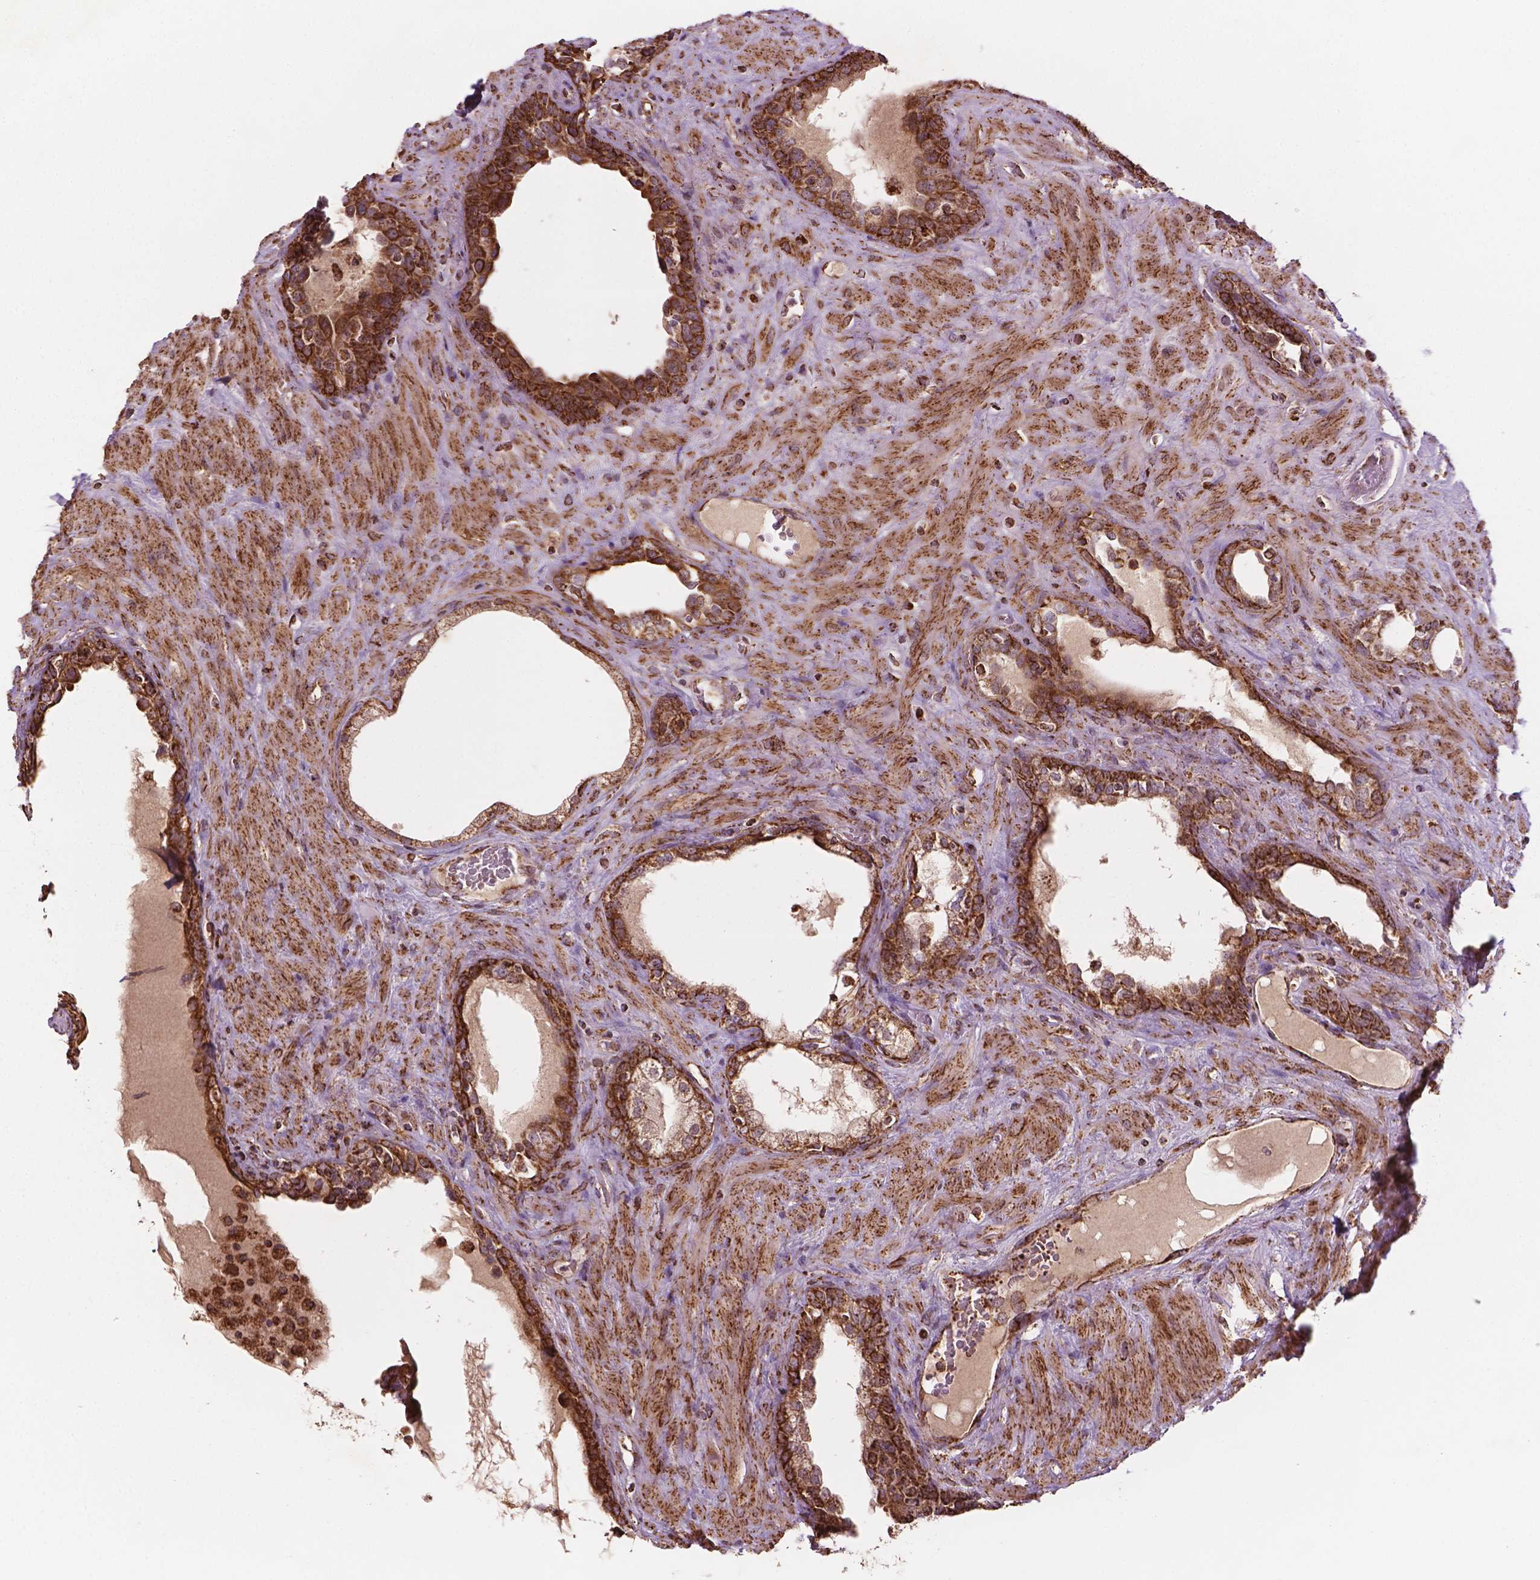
{"staining": {"intensity": "moderate", "quantity": "25%-75%", "location": "cytoplasmic/membranous"}, "tissue": "prostate", "cell_type": "Glandular cells", "image_type": "normal", "snomed": [{"axis": "morphology", "description": "Normal tissue, NOS"}, {"axis": "topography", "description": "Prostate"}], "caption": "This photomicrograph demonstrates IHC staining of unremarkable prostate, with medium moderate cytoplasmic/membranous positivity in about 25%-75% of glandular cells.", "gene": "HS3ST3A1", "patient": {"sex": "male", "age": 63}}